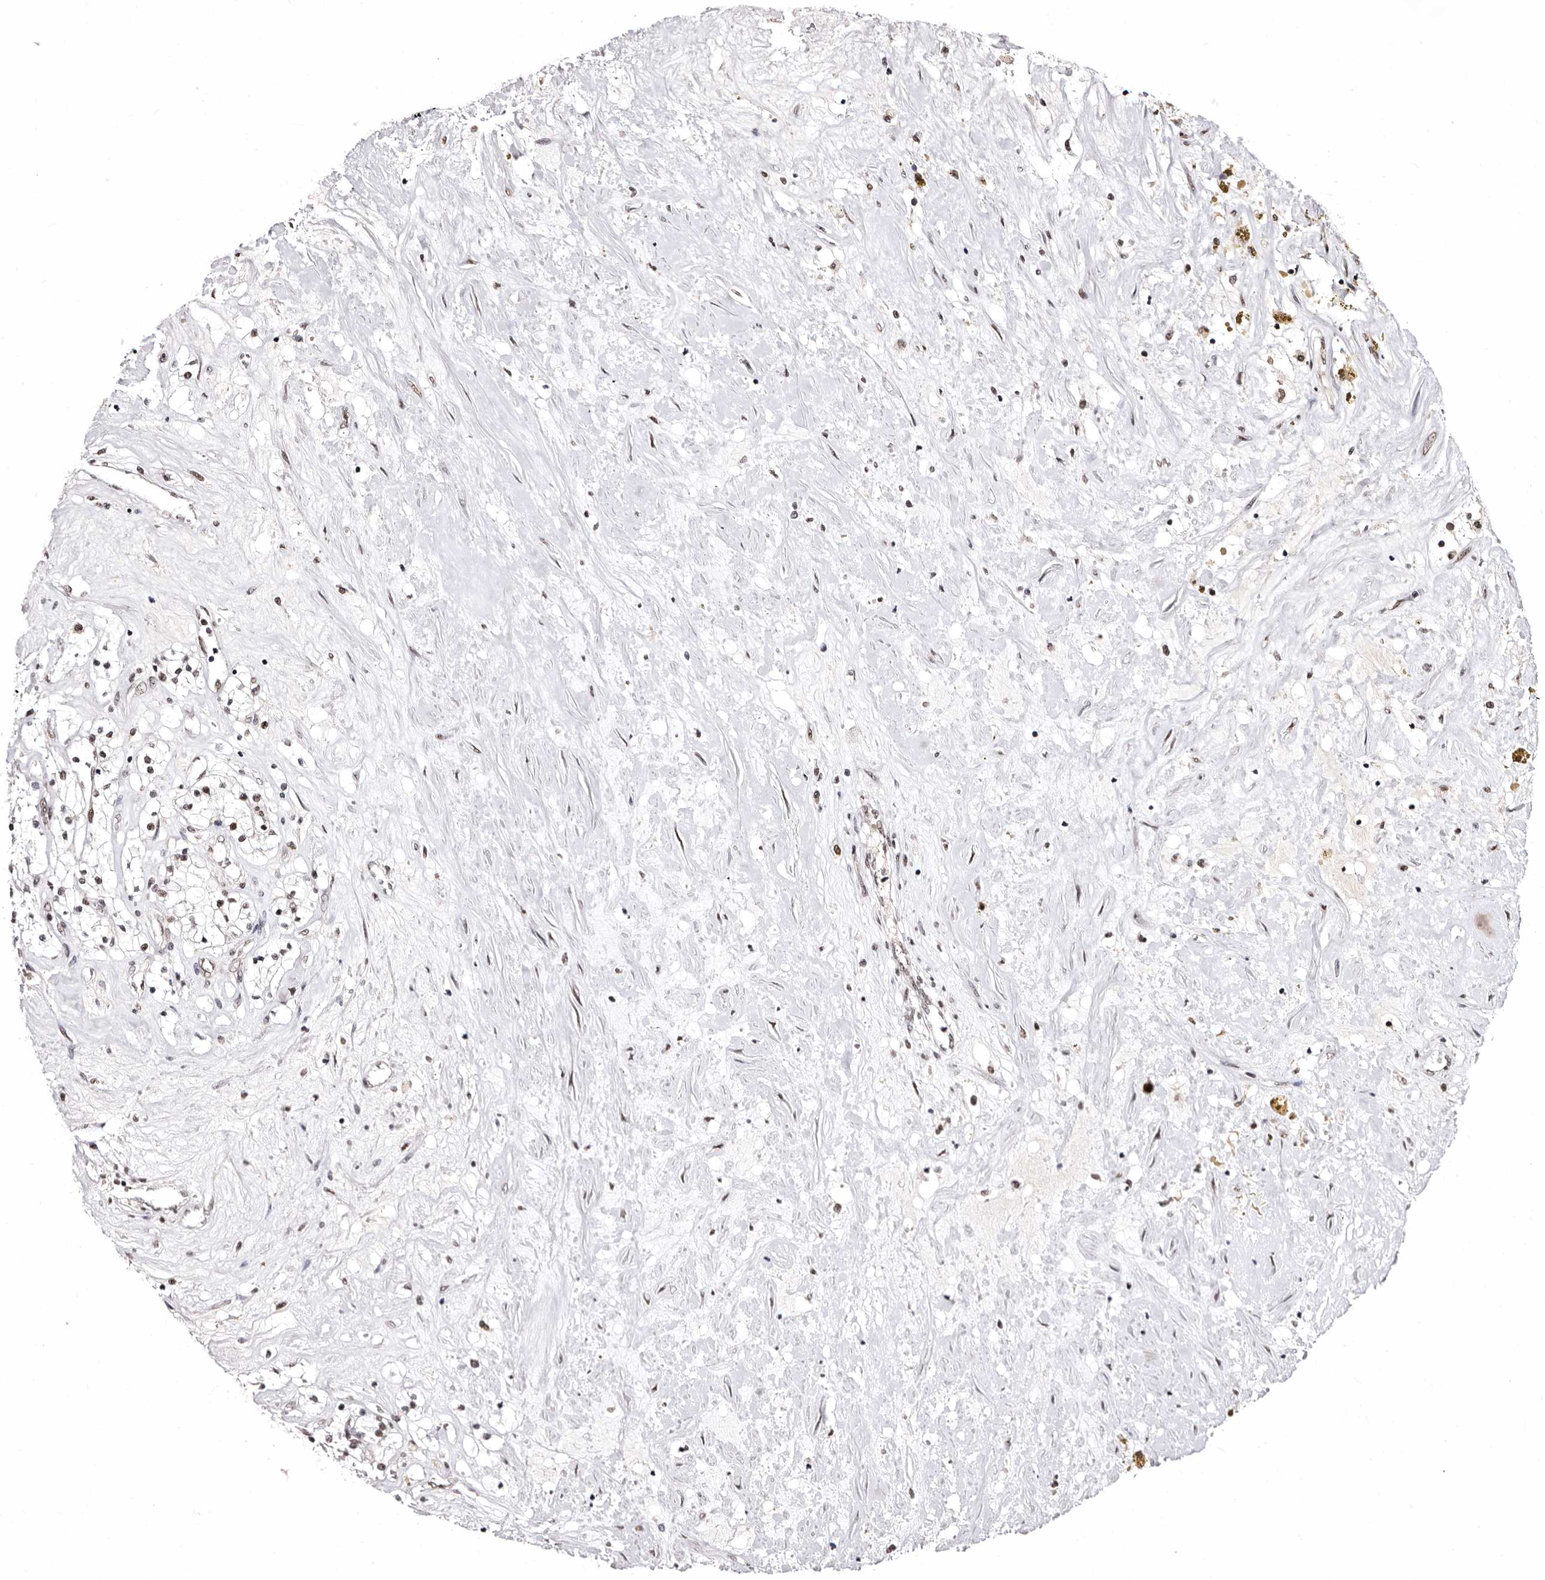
{"staining": {"intensity": "moderate", "quantity": ">75%", "location": "nuclear"}, "tissue": "renal cancer", "cell_type": "Tumor cells", "image_type": "cancer", "snomed": [{"axis": "morphology", "description": "Normal tissue, NOS"}, {"axis": "morphology", "description": "Adenocarcinoma, NOS"}, {"axis": "topography", "description": "Kidney"}], "caption": "An immunohistochemistry (IHC) image of neoplastic tissue is shown. Protein staining in brown shows moderate nuclear positivity in renal cancer within tumor cells.", "gene": "ANAPC11", "patient": {"sex": "male", "age": 68}}